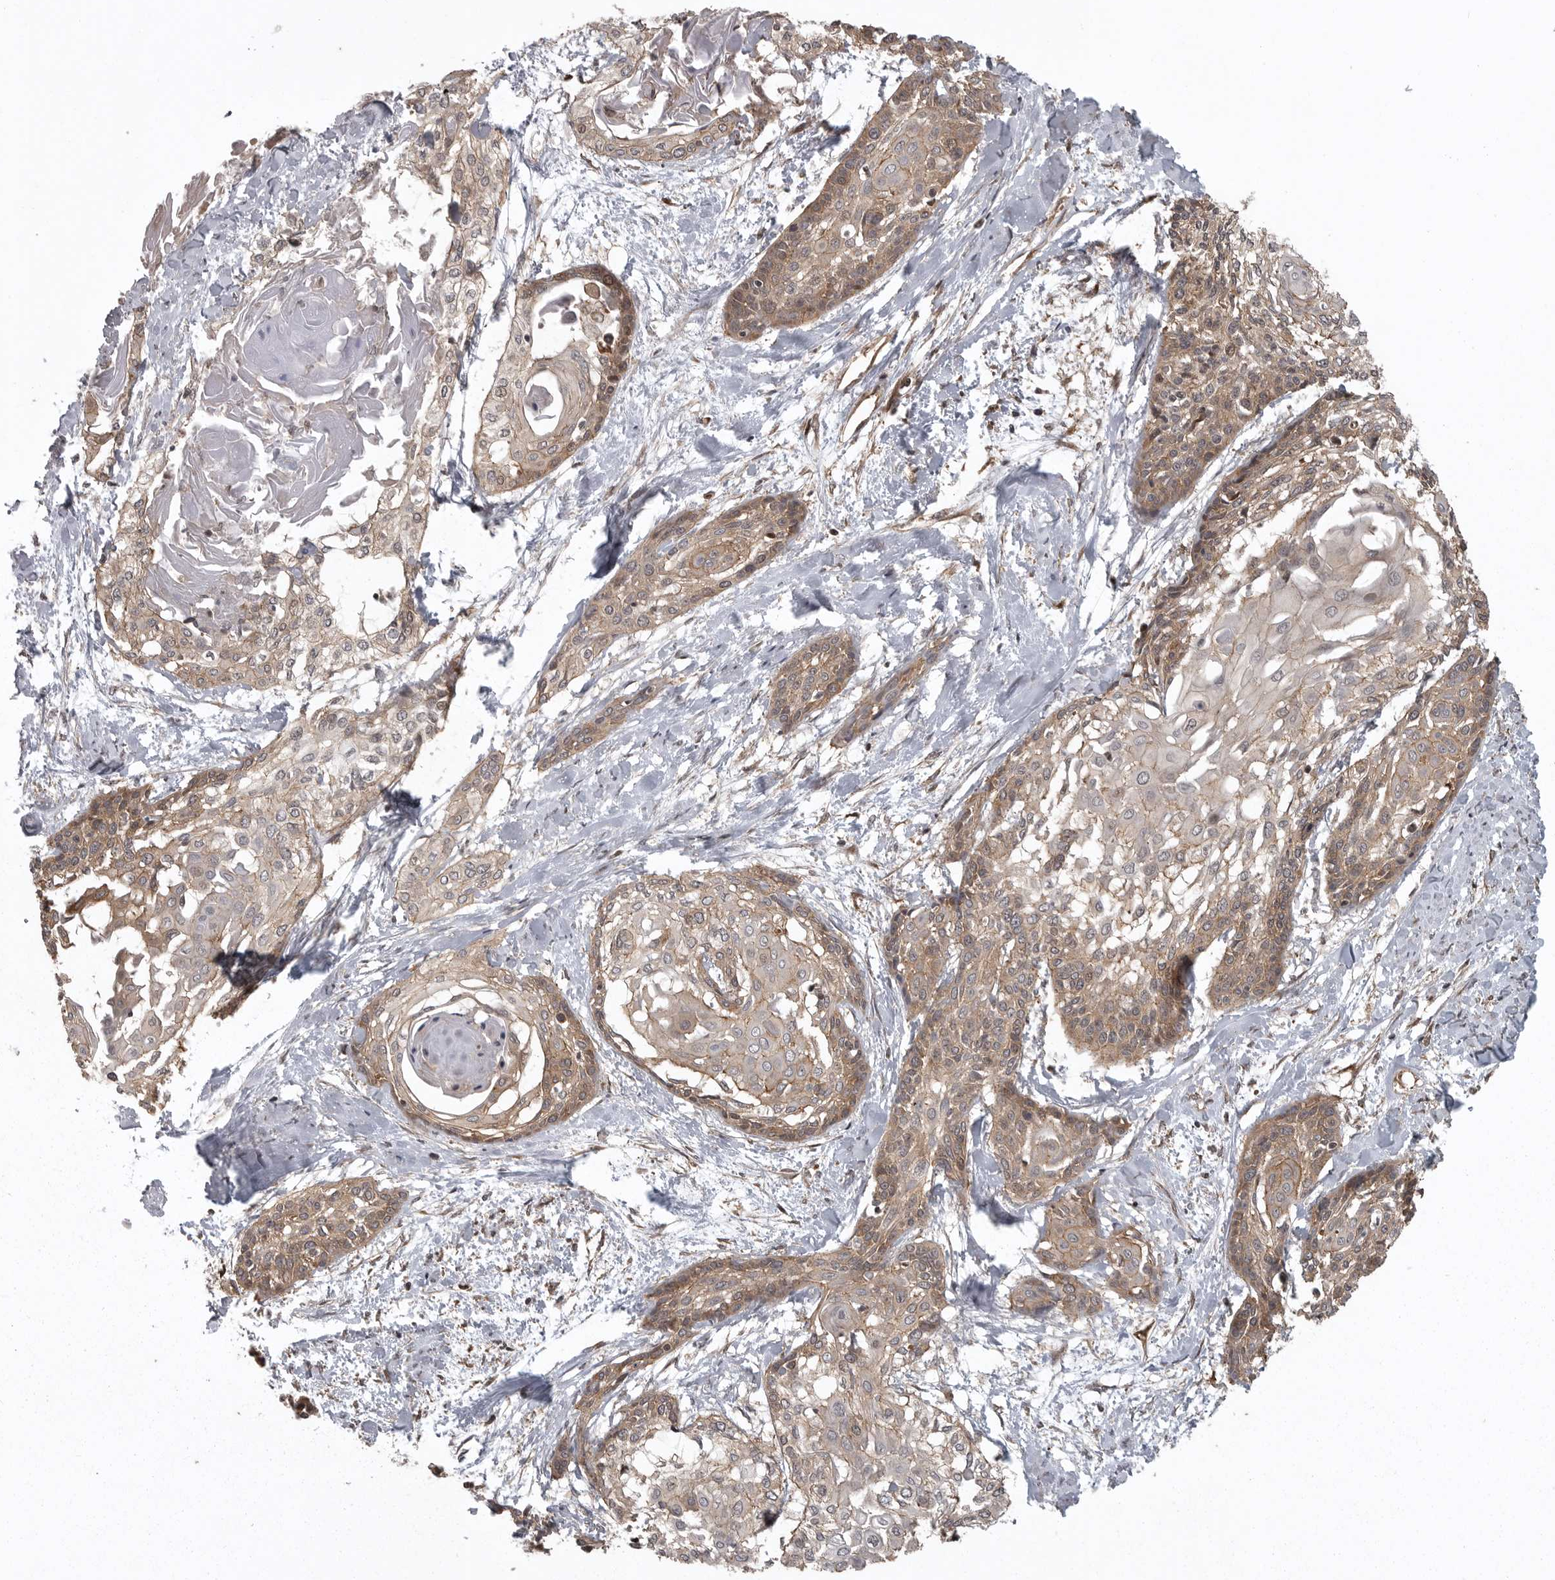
{"staining": {"intensity": "moderate", "quantity": ">75%", "location": "cytoplasmic/membranous"}, "tissue": "cervical cancer", "cell_type": "Tumor cells", "image_type": "cancer", "snomed": [{"axis": "morphology", "description": "Squamous cell carcinoma, NOS"}, {"axis": "topography", "description": "Cervix"}], "caption": "A brown stain labels moderate cytoplasmic/membranous staining of a protein in cervical cancer (squamous cell carcinoma) tumor cells.", "gene": "DNAJC8", "patient": {"sex": "female", "age": 57}}